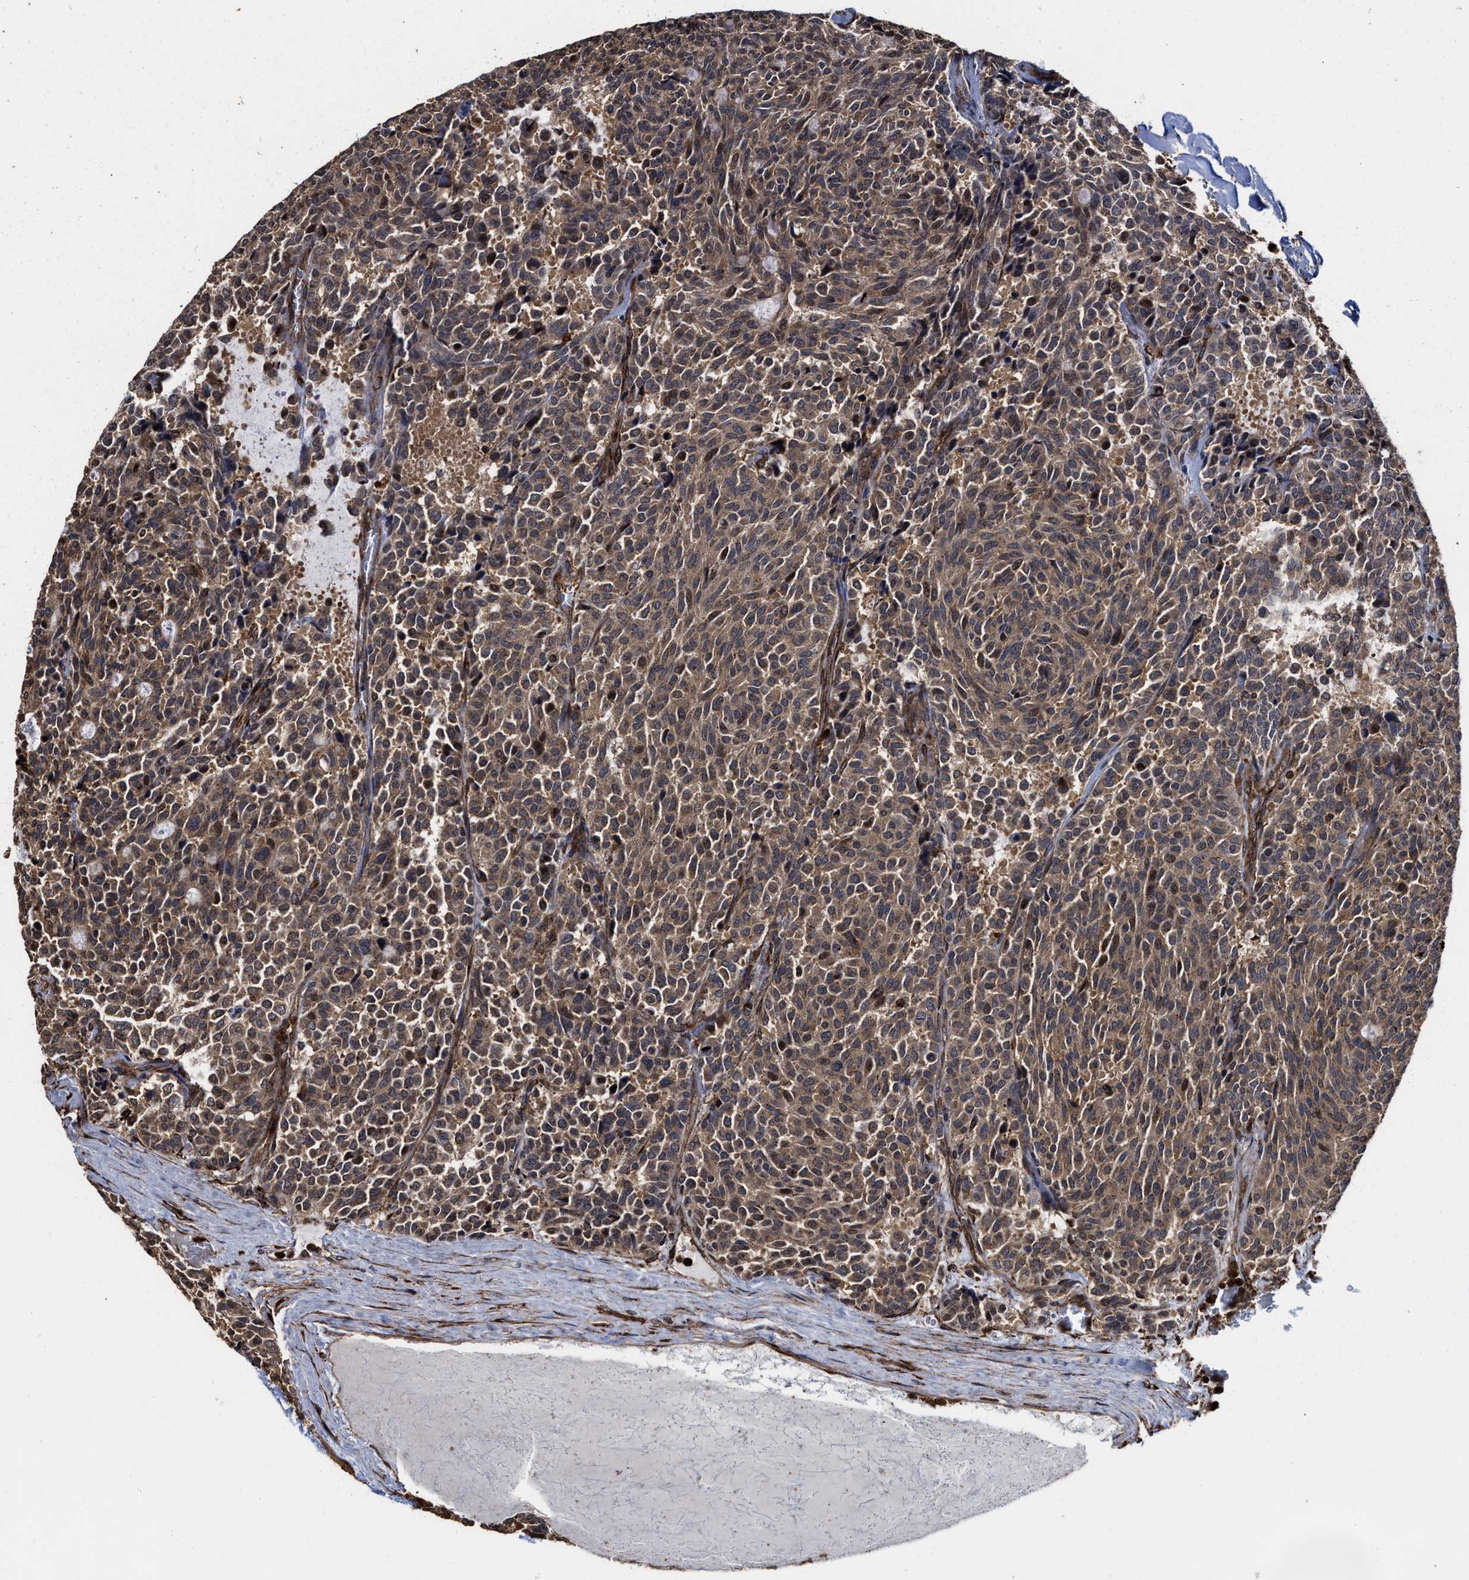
{"staining": {"intensity": "moderate", "quantity": ">75%", "location": "cytoplasmic/membranous,nuclear"}, "tissue": "carcinoid", "cell_type": "Tumor cells", "image_type": "cancer", "snomed": [{"axis": "morphology", "description": "Carcinoid, malignant, NOS"}, {"axis": "topography", "description": "Pancreas"}], "caption": "Carcinoid (malignant) stained with DAB (3,3'-diaminobenzidine) IHC shows medium levels of moderate cytoplasmic/membranous and nuclear positivity in about >75% of tumor cells. The staining was performed using DAB (3,3'-diaminobenzidine) to visualize the protein expression in brown, while the nuclei were stained in blue with hematoxylin (Magnification: 20x).", "gene": "SEPTIN2", "patient": {"sex": "female", "age": 54}}